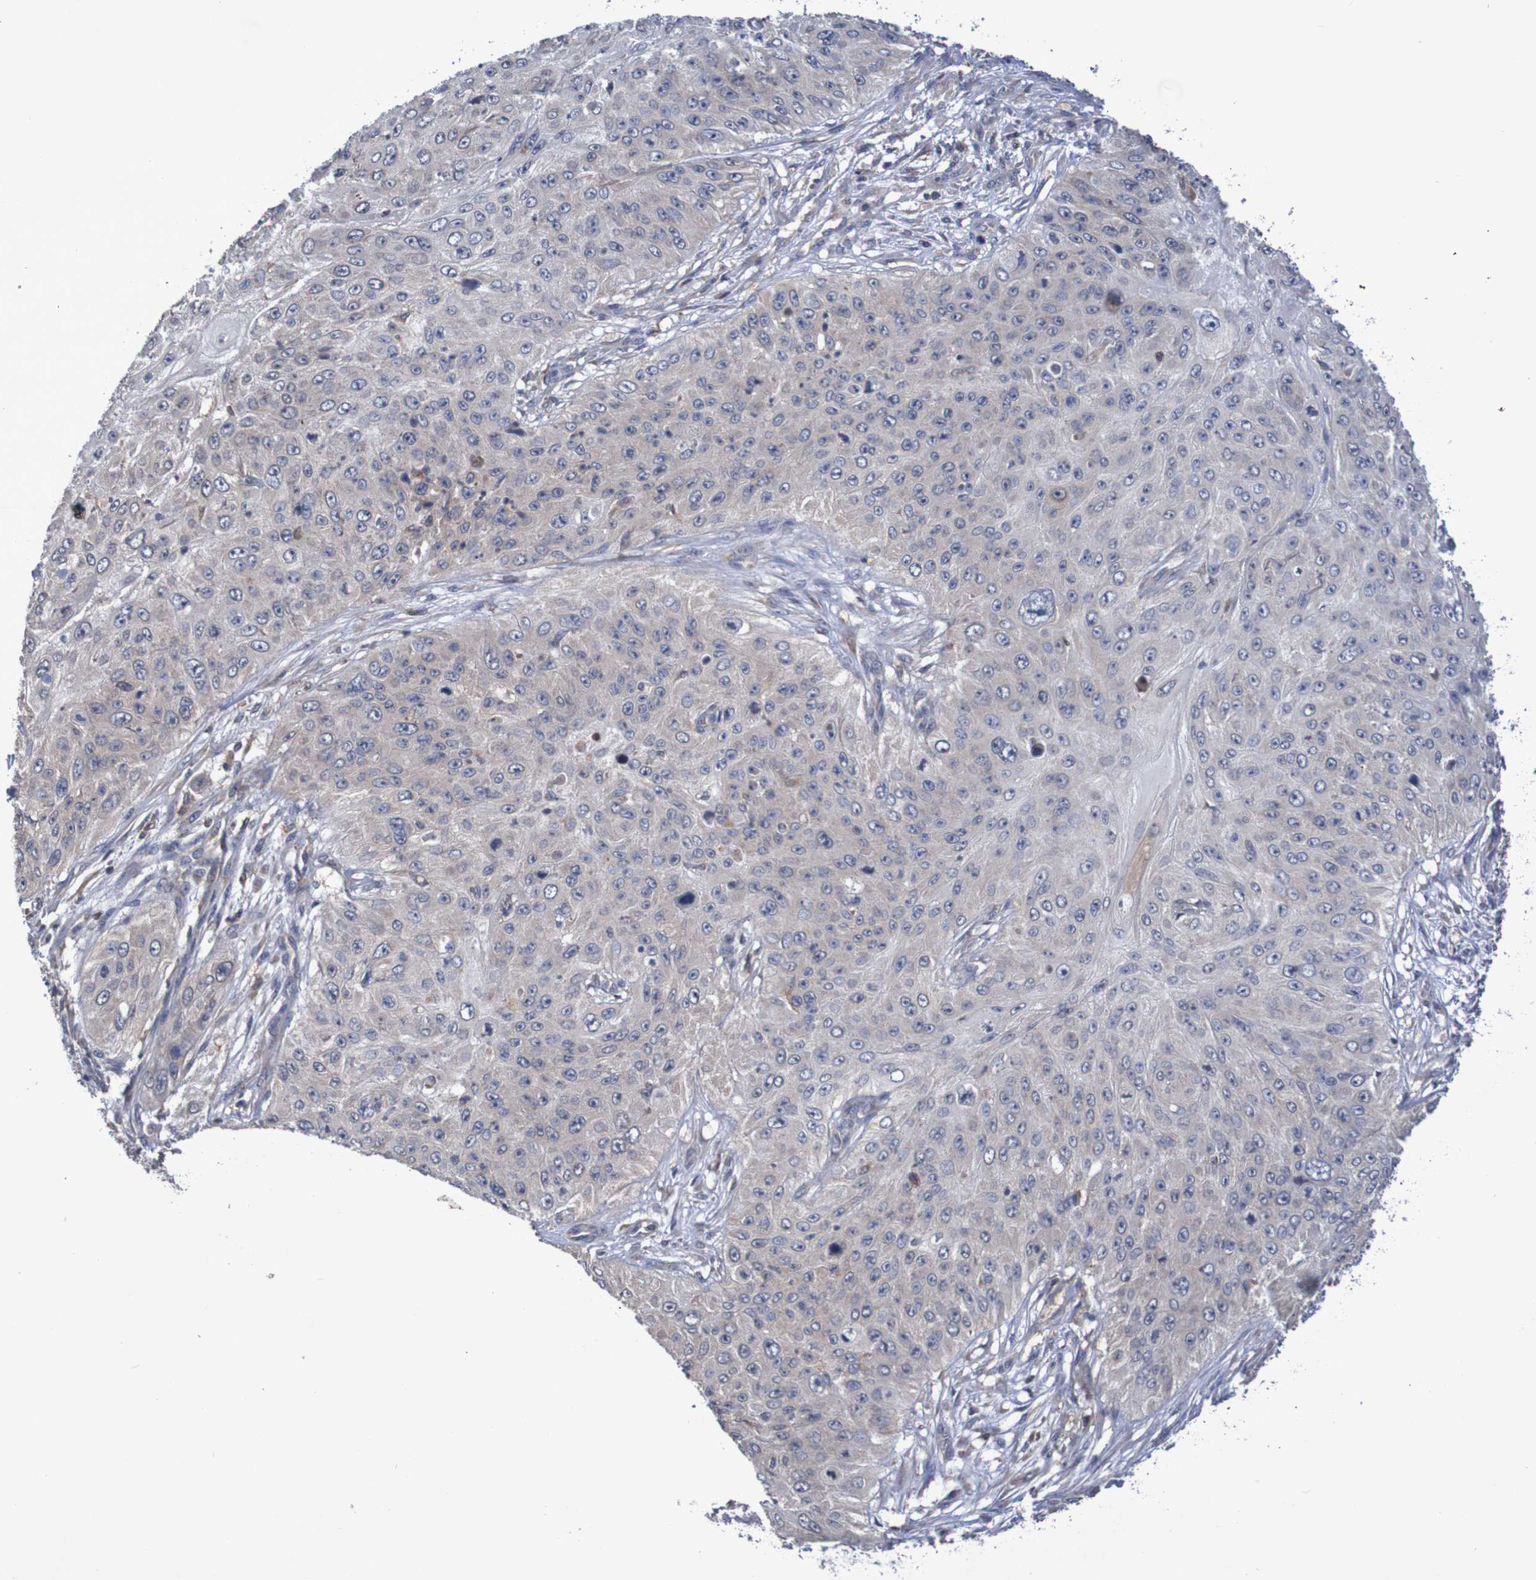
{"staining": {"intensity": "negative", "quantity": "none", "location": "none"}, "tissue": "skin cancer", "cell_type": "Tumor cells", "image_type": "cancer", "snomed": [{"axis": "morphology", "description": "Squamous cell carcinoma, NOS"}, {"axis": "topography", "description": "Skin"}], "caption": "Immunohistochemistry histopathology image of squamous cell carcinoma (skin) stained for a protein (brown), which shows no positivity in tumor cells.", "gene": "C3orf18", "patient": {"sex": "female", "age": 80}}